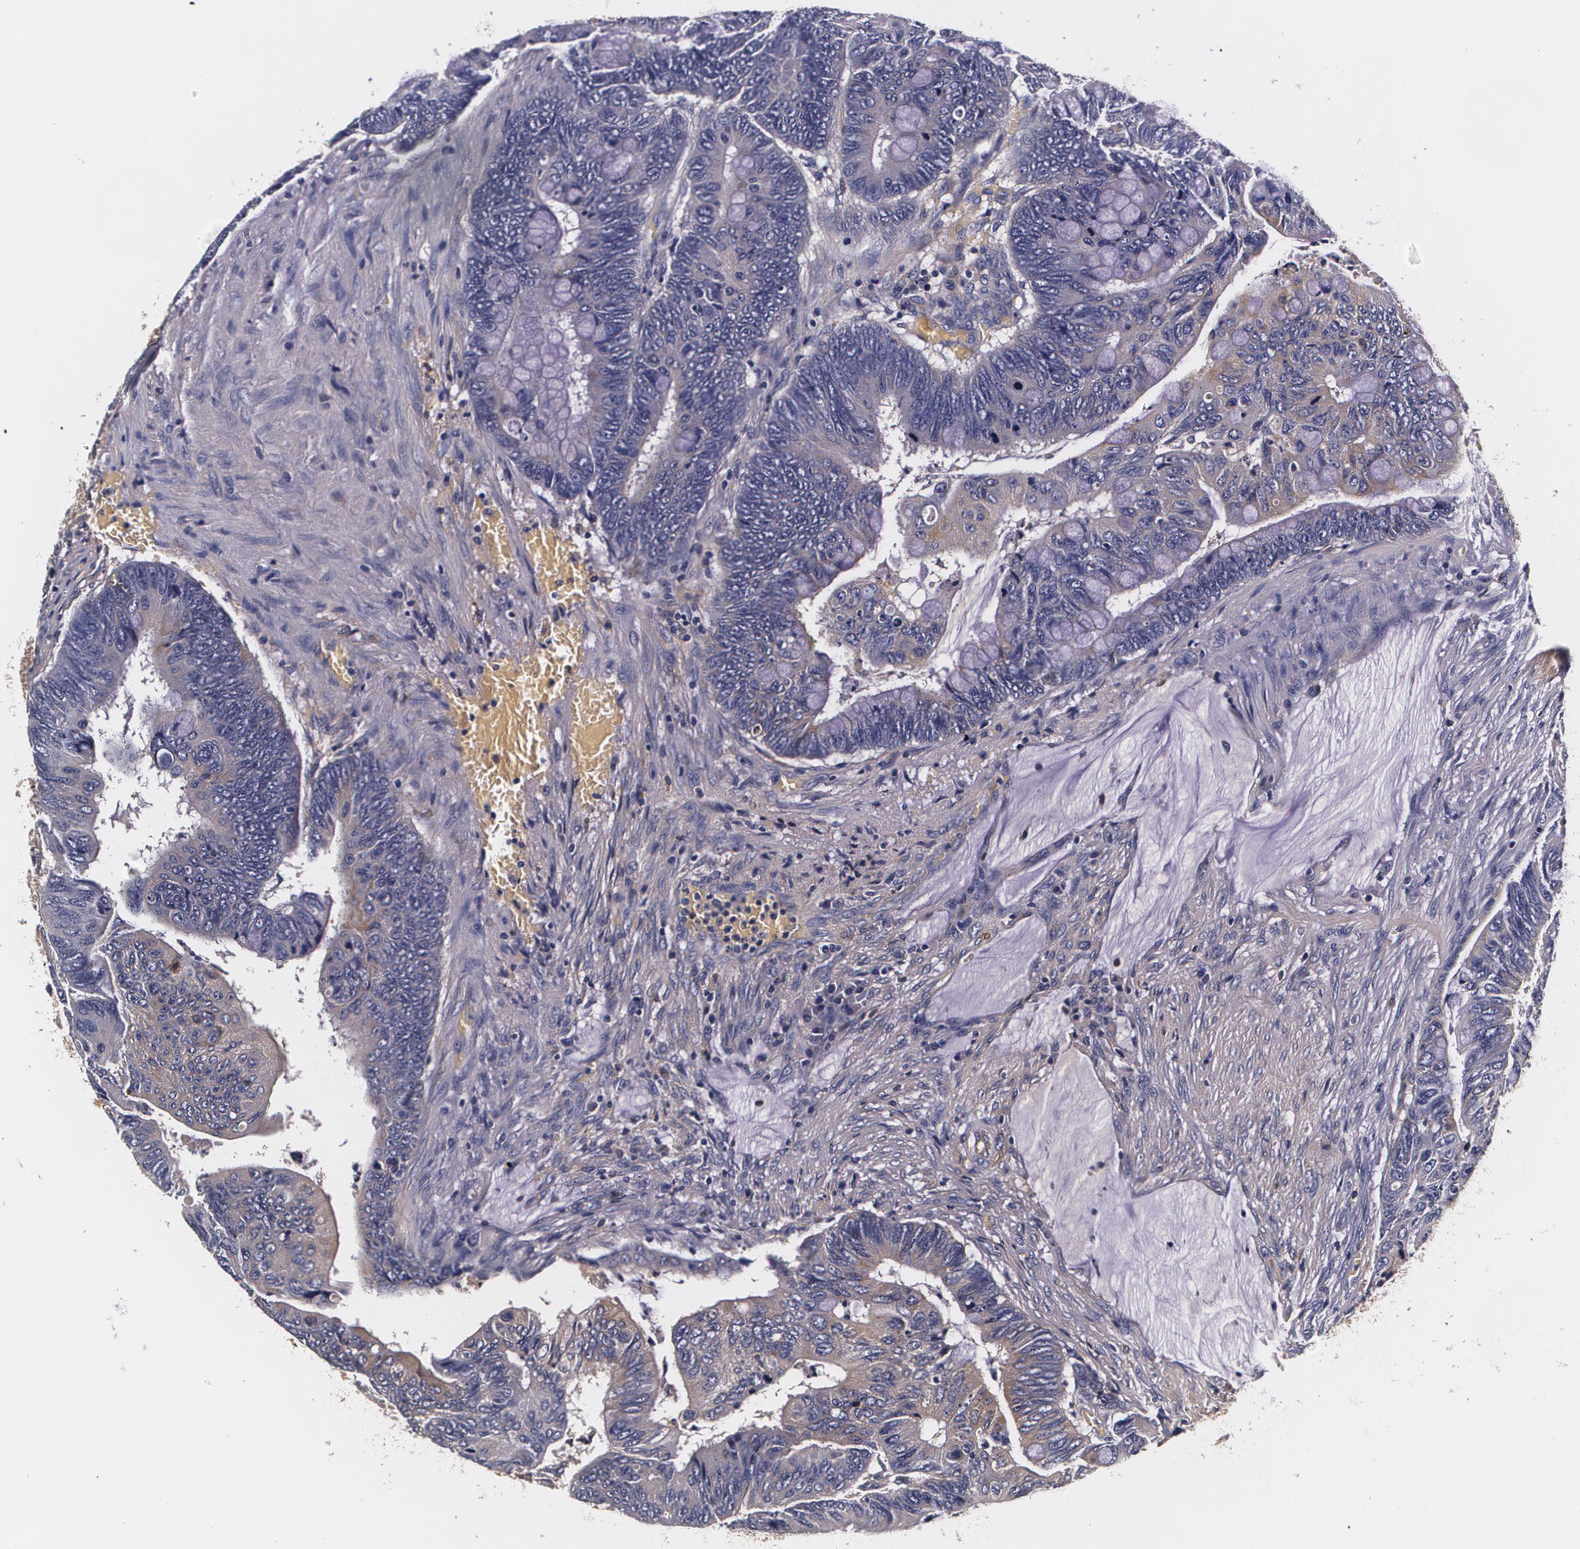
{"staining": {"intensity": "negative", "quantity": "none", "location": "none"}, "tissue": "colorectal cancer", "cell_type": "Tumor cells", "image_type": "cancer", "snomed": [{"axis": "morphology", "description": "Normal tissue, NOS"}, {"axis": "morphology", "description": "Adenocarcinoma, NOS"}, {"axis": "topography", "description": "Rectum"}], "caption": "There is no significant staining in tumor cells of colorectal adenocarcinoma. The staining is performed using DAB brown chromogen with nuclei counter-stained in using hematoxylin.", "gene": "TTR", "patient": {"sex": "male", "age": 92}}